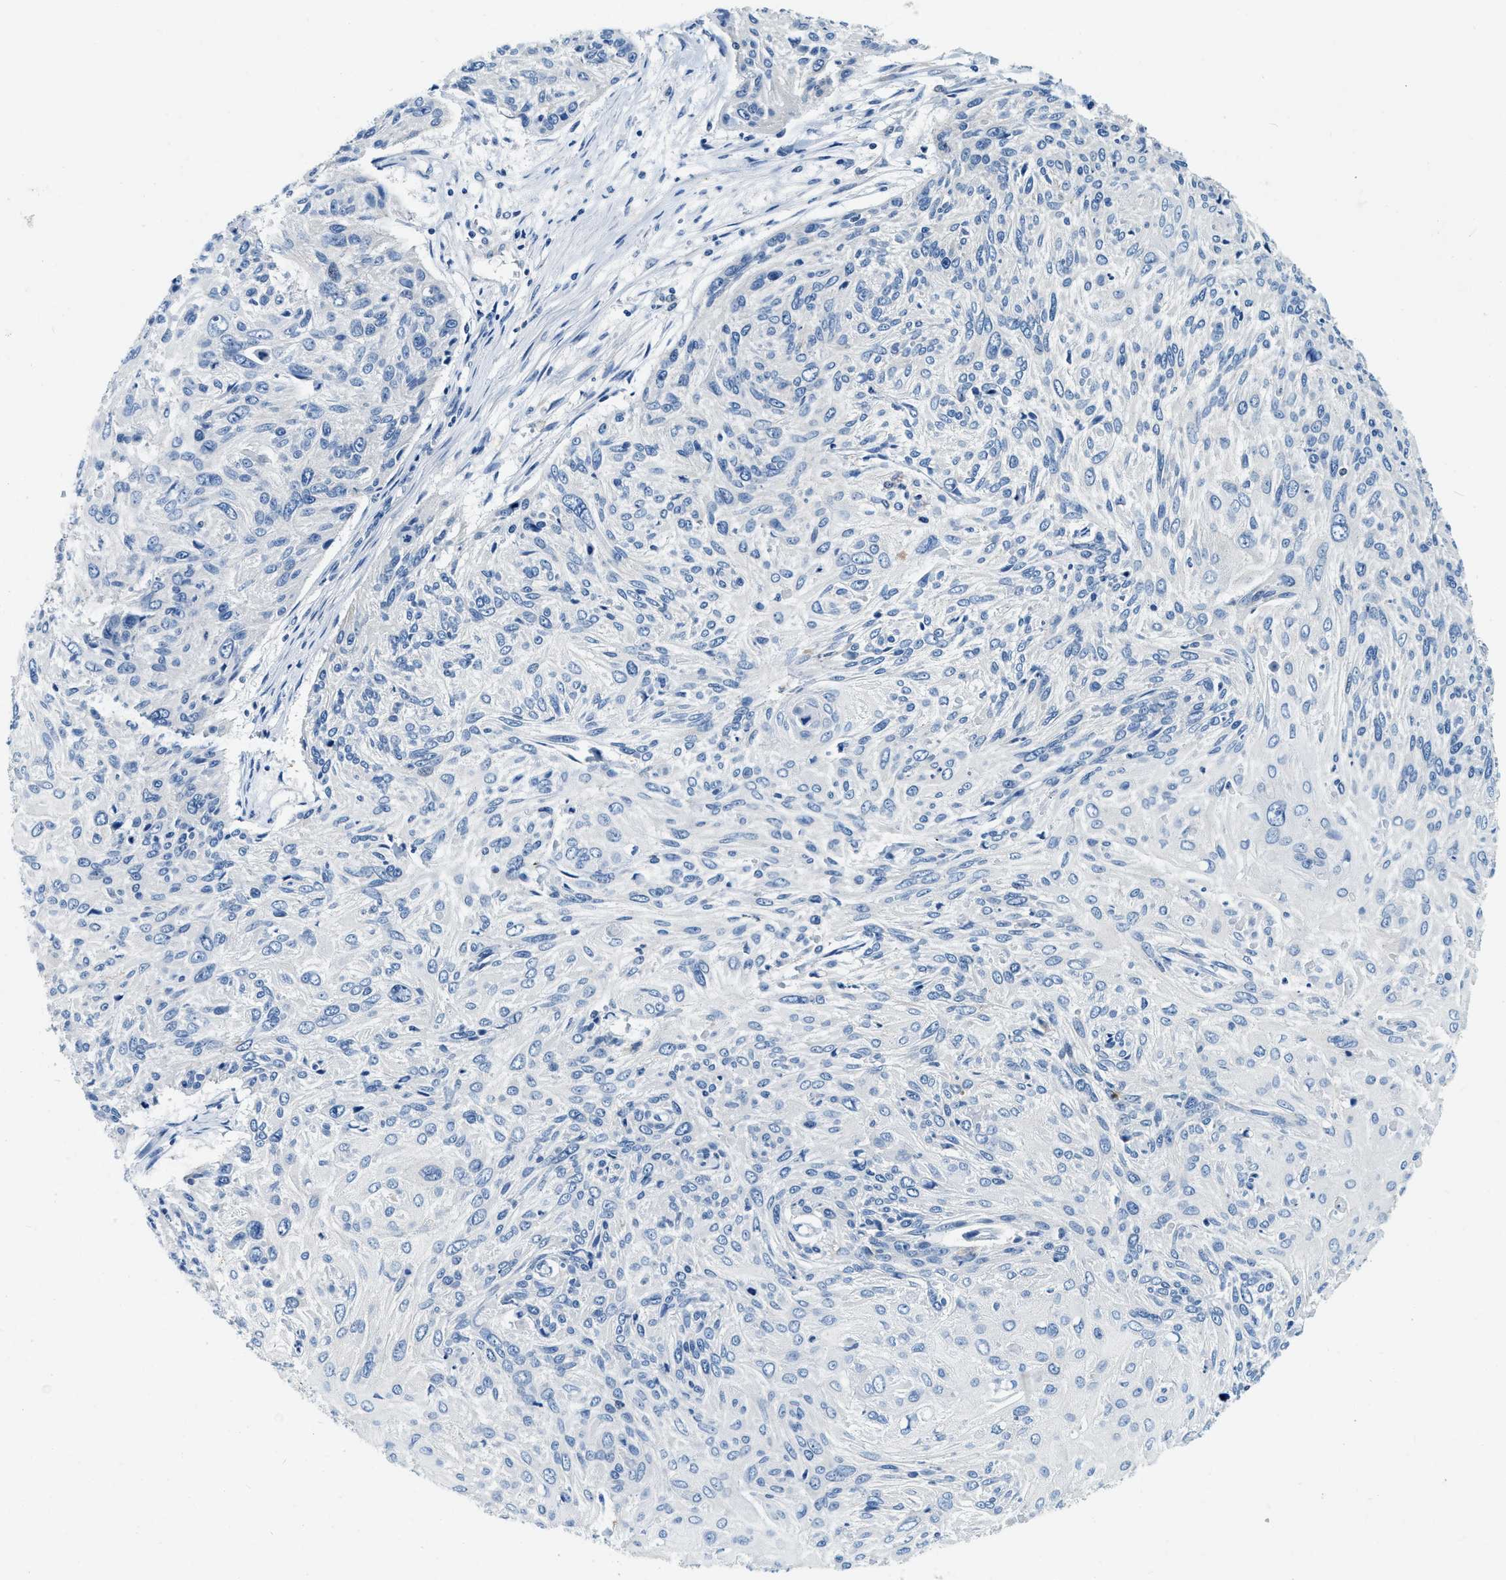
{"staining": {"intensity": "negative", "quantity": "none", "location": "none"}, "tissue": "cervical cancer", "cell_type": "Tumor cells", "image_type": "cancer", "snomed": [{"axis": "morphology", "description": "Squamous cell carcinoma, NOS"}, {"axis": "topography", "description": "Cervix"}], "caption": "The photomicrograph exhibits no significant staining in tumor cells of squamous cell carcinoma (cervical). (Brightfield microscopy of DAB IHC at high magnification).", "gene": "EIF2AK2", "patient": {"sex": "female", "age": 51}}